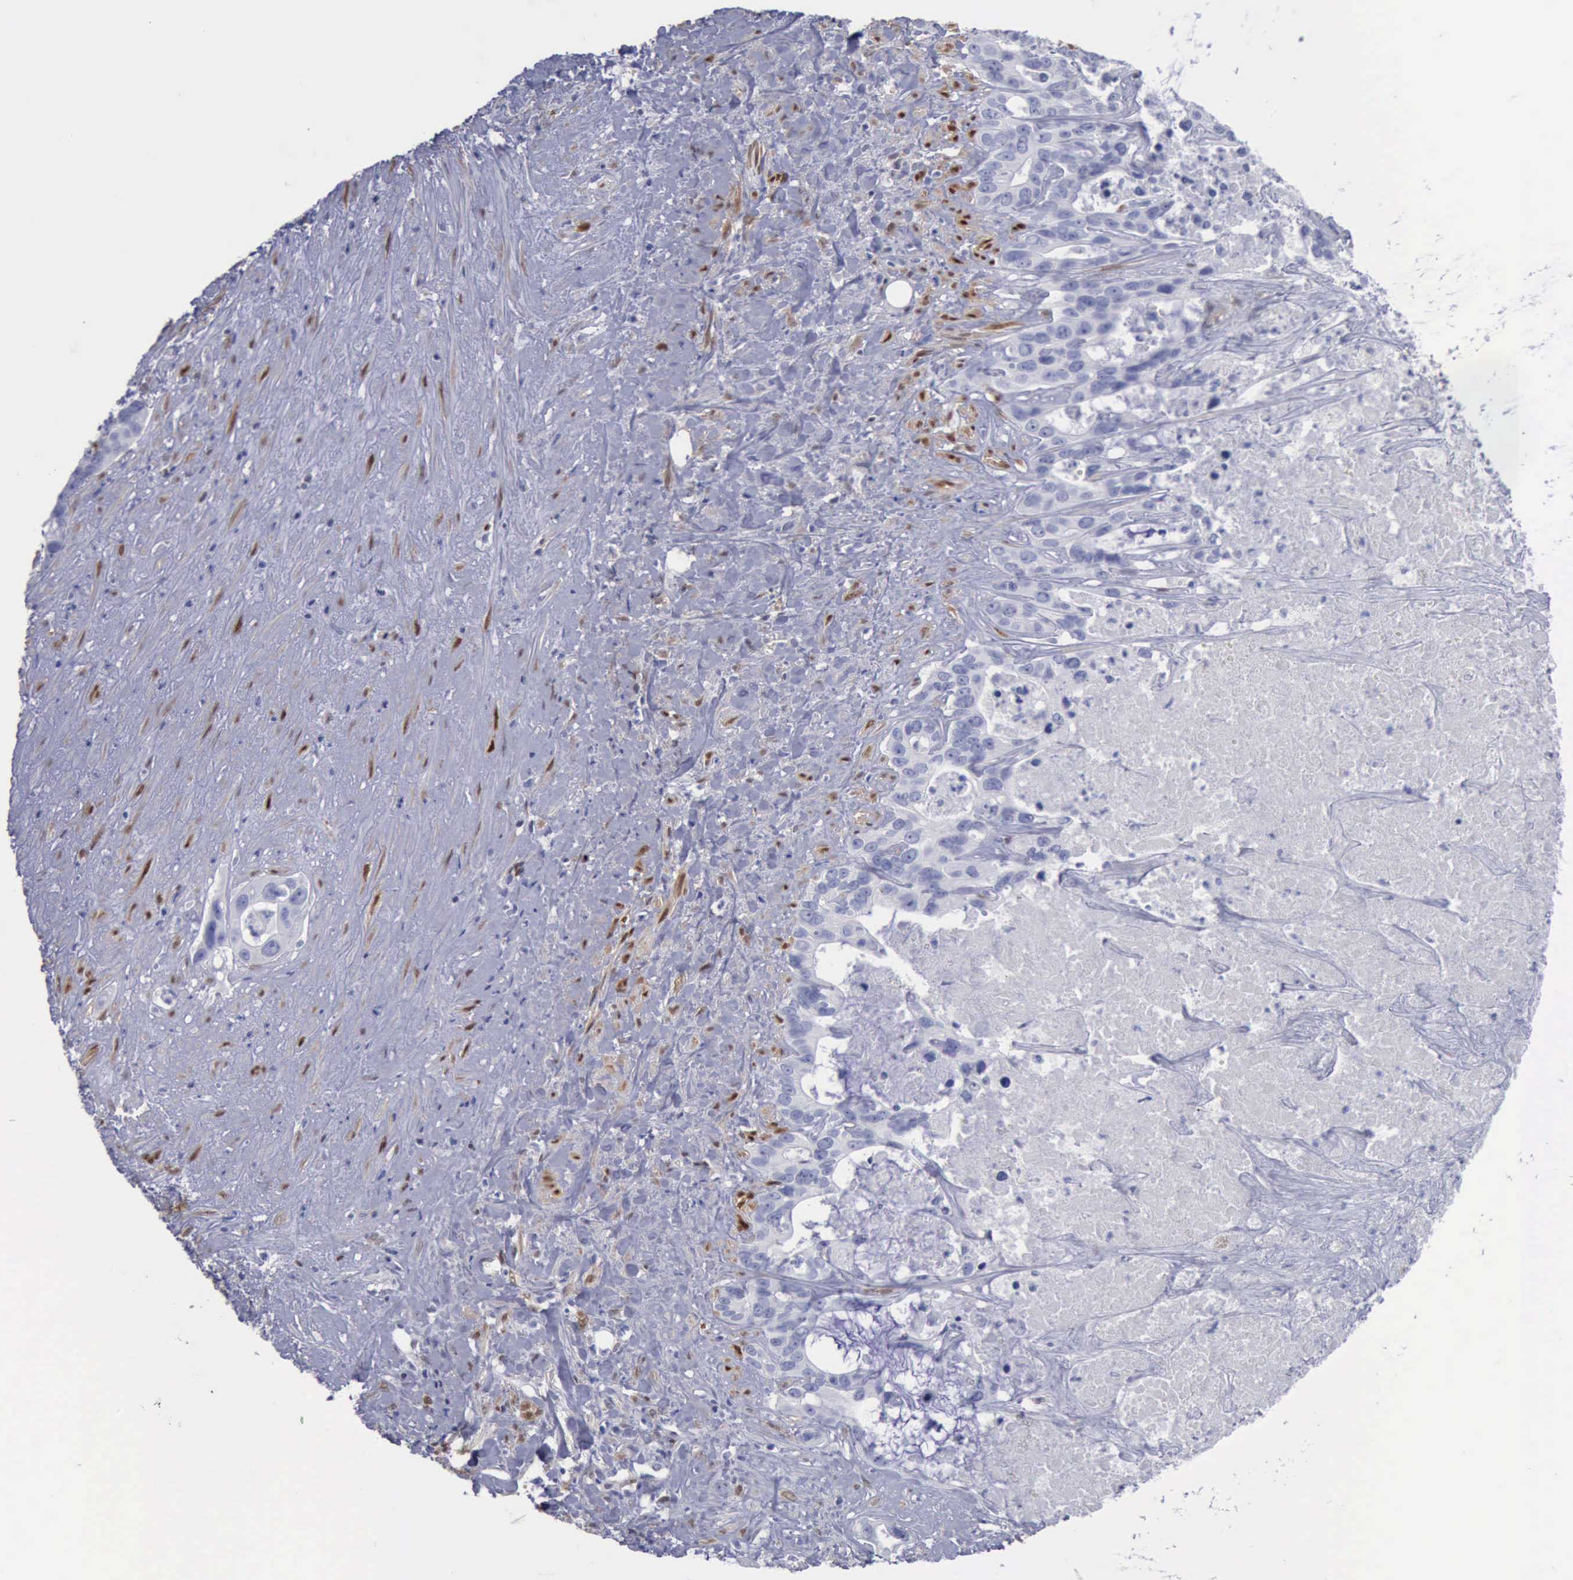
{"staining": {"intensity": "negative", "quantity": "none", "location": "none"}, "tissue": "liver cancer", "cell_type": "Tumor cells", "image_type": "cancer", "snomed": [{"axis": "morphology", "description": "Cholangiocarcinoma"}, {"axis": "topography", "description": "Liver"}], "caption": "Immunohistochemical staining of liver cancer (cholangiocarcinoma) displays no significant staining in tumor cells.", "gene": "FHL1", "patient": {"sex": "female", "age": 65}}